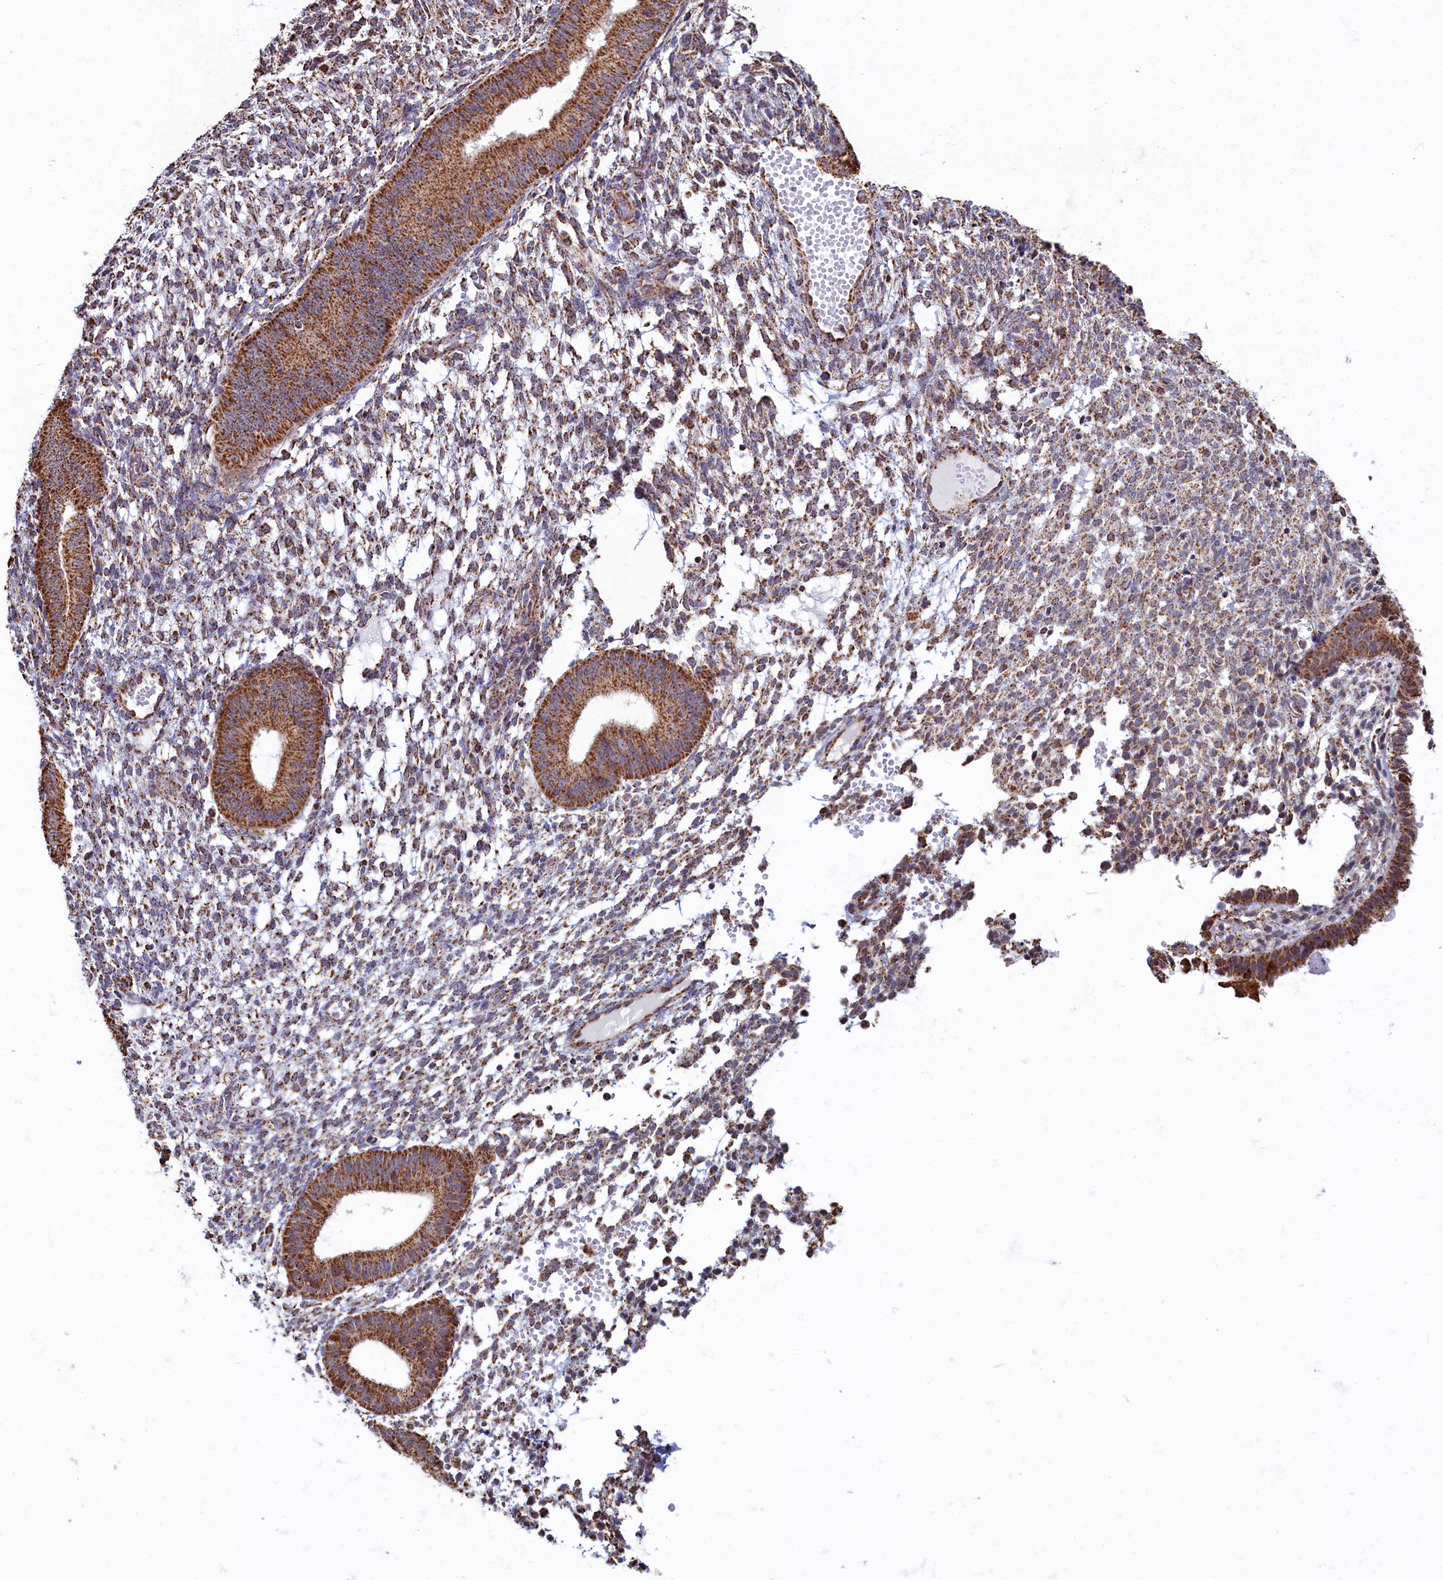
{"staining": {"intensity": "moderate", "quantity": ">75%", "location": "cytoplasmic/membranous"}, "tissue": "endometrium", "cell_type": "Cells in endometrial stroma", "image_type": "normal", "snomed": [{"axis": "morphology", "description": "Normal tissue, NOS"}, {"axis": "topography", "description": "Endometrium"}], "caption": "A medium amount of moderate cytoplasmic/membranous positivity is seen in approximately >75% of cells in endometrial stroma in benign endometrium. The staining was performed using DAB (3,3'-diaminobenzidine), with brown indicating positive protein expression. Nuclei are stained blue with hematoxylin.", "gene": "SPR", "patient": {"sex": "female", "age": 49}}